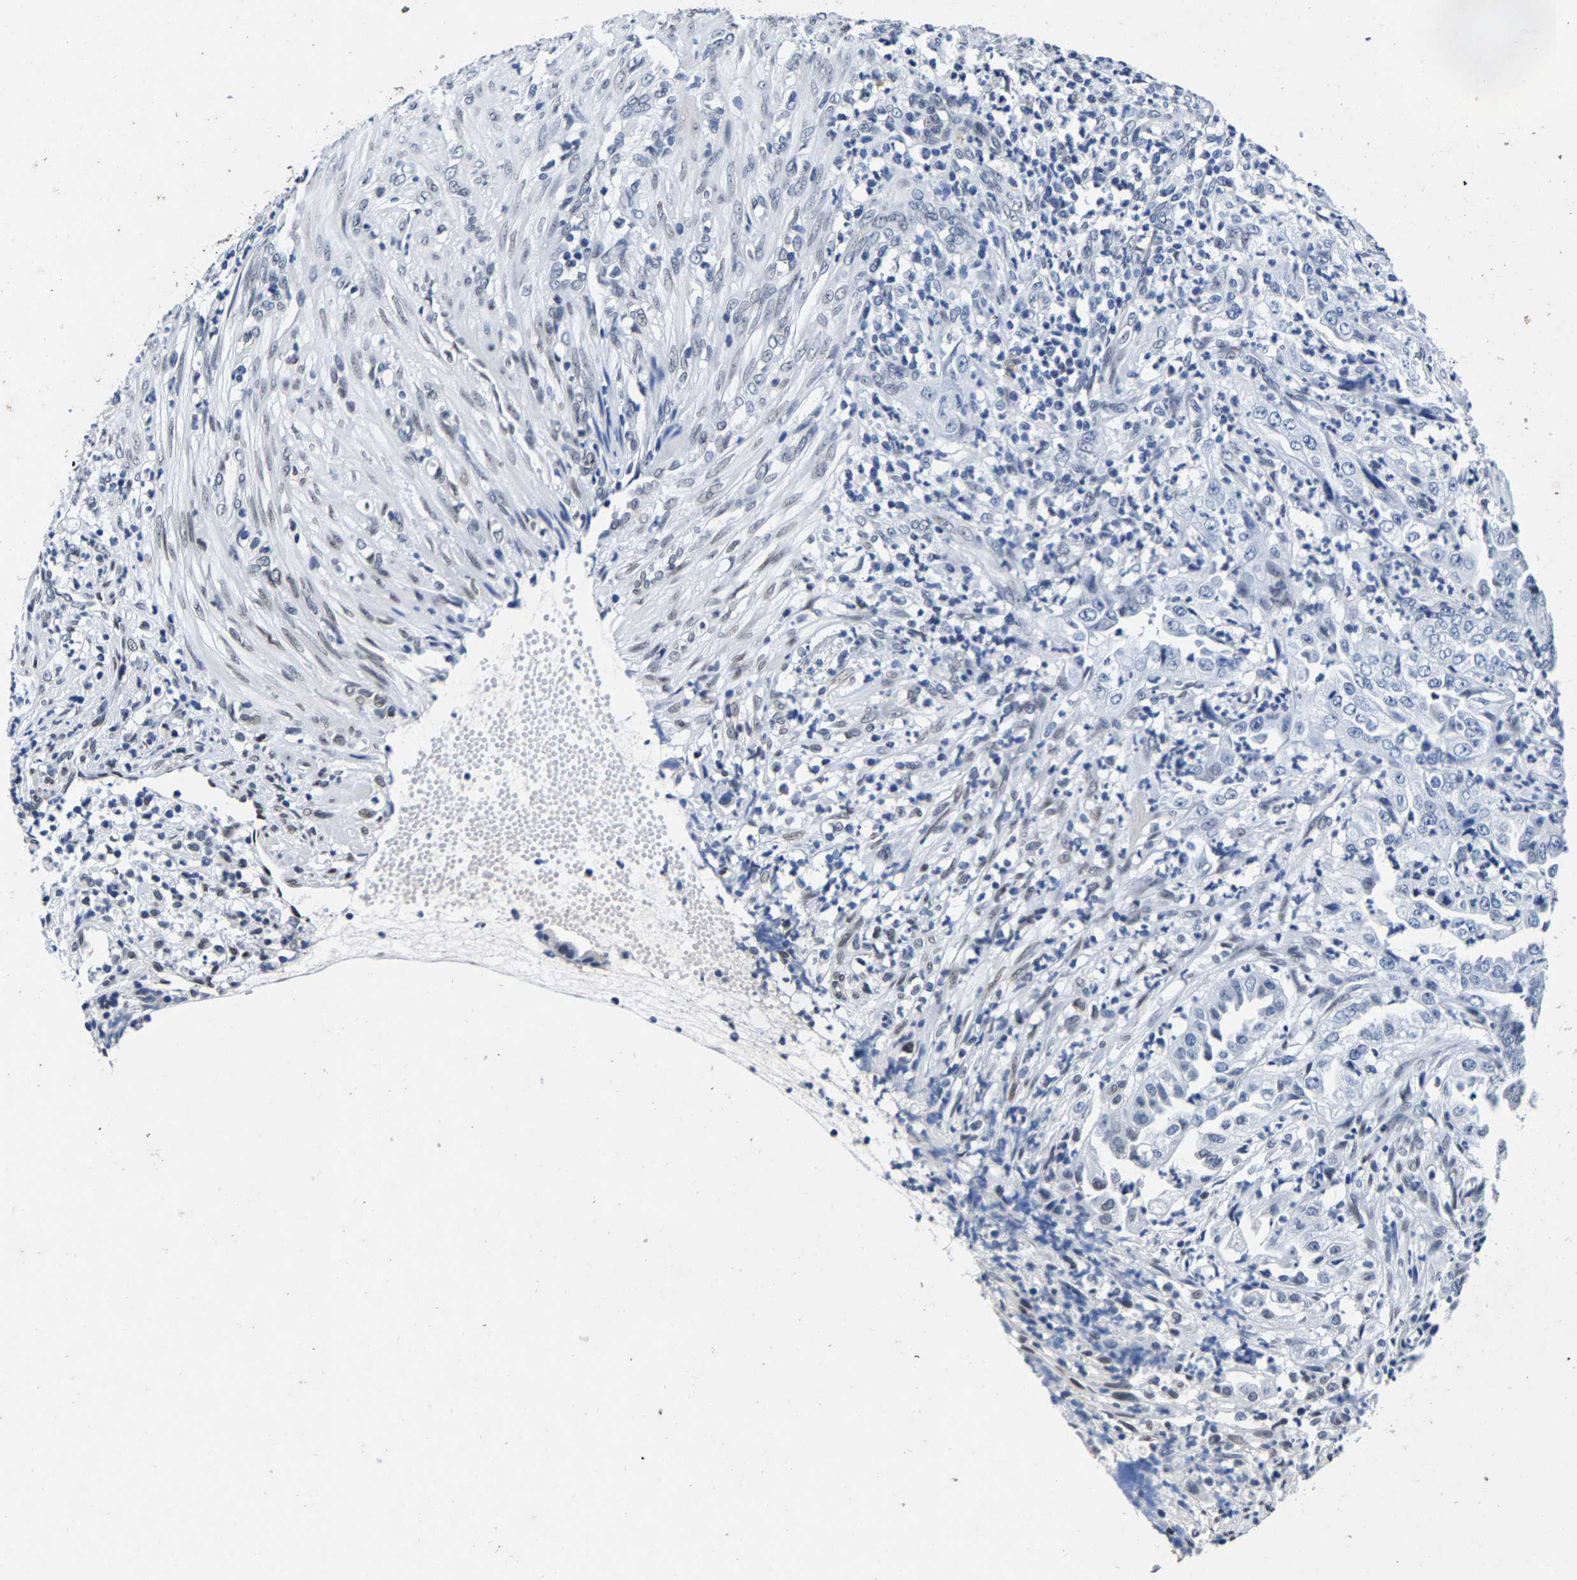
{"staining": {"intensity": "negative", "quantity": "none", "location": "none"}, "tissue": "endometrial cancer", "cell_type": "Tumor cells", "image_type": "cancer", "snomed": [{"axis": "morphology", "description": "Adenocarcinoma, NOS"}, {"axis": "topography", "description": "Endometrium"}], "caption": "A micrograph of endometrial adenocarcinoma stained for a protein demonstrates no brown staining in tumor cells. Nuclei are stained in blue.", "gene": "UBN2", "patient": {"sex": "female", "age": 51}}